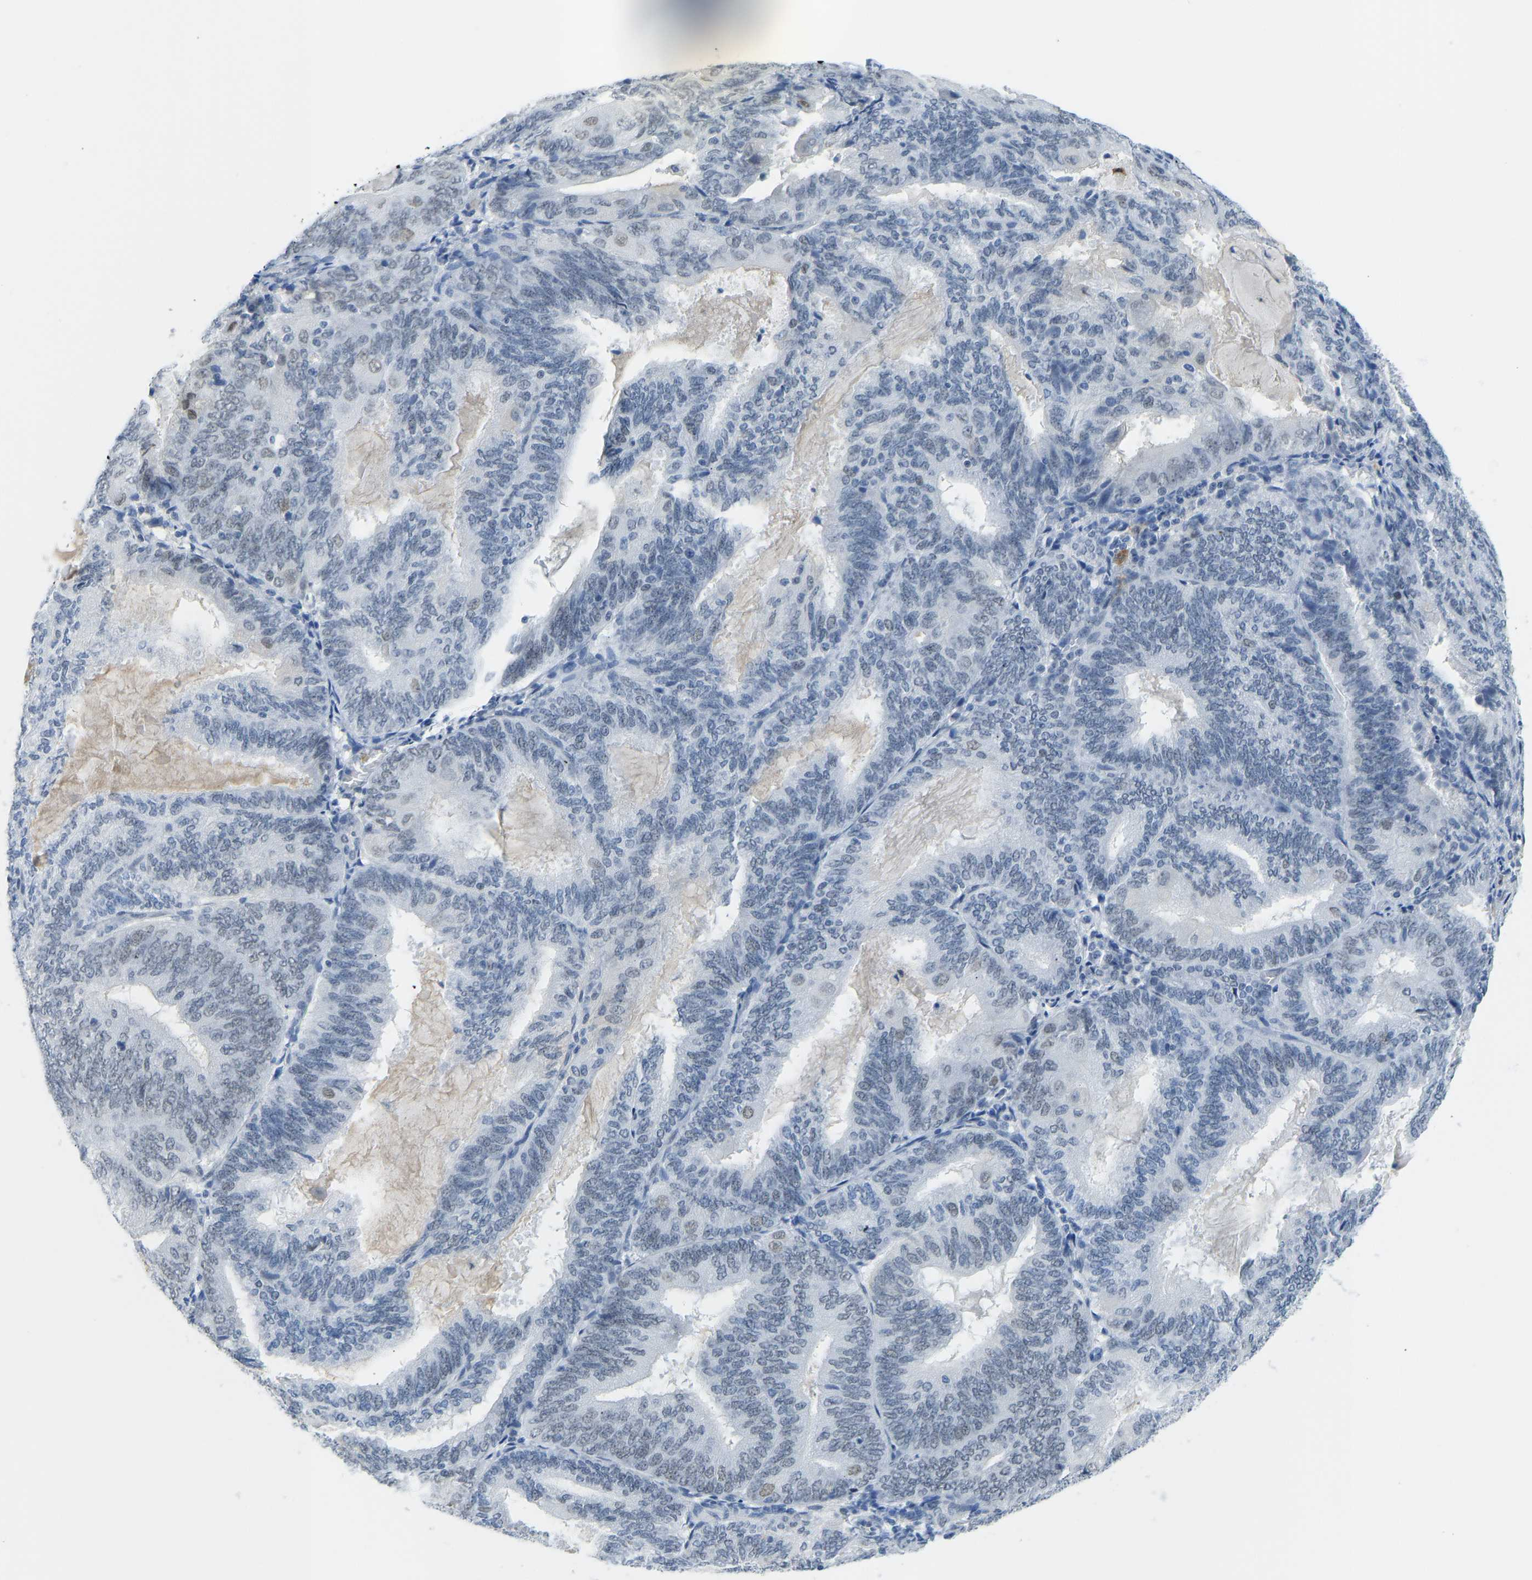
{"staining": {"intensity": "negative", "quantity": "none", "location": "none"}, "tissue": "endometrial cancer", "cell_type": "Tumor cells", "image_type": "cancer", "snomed": [{"axis": "morphology", "description": "Adenocarcinoma, NOS"}, {"axis": "topography", "description": "Endometrium"}], "caption": "The immunohistochemistry micrograph has no significant expression in tumor cells of endometrial adenocarcinoma tissue.", "gene": "TXNDC2", "patient": {"sex": "female", "age": 81}}